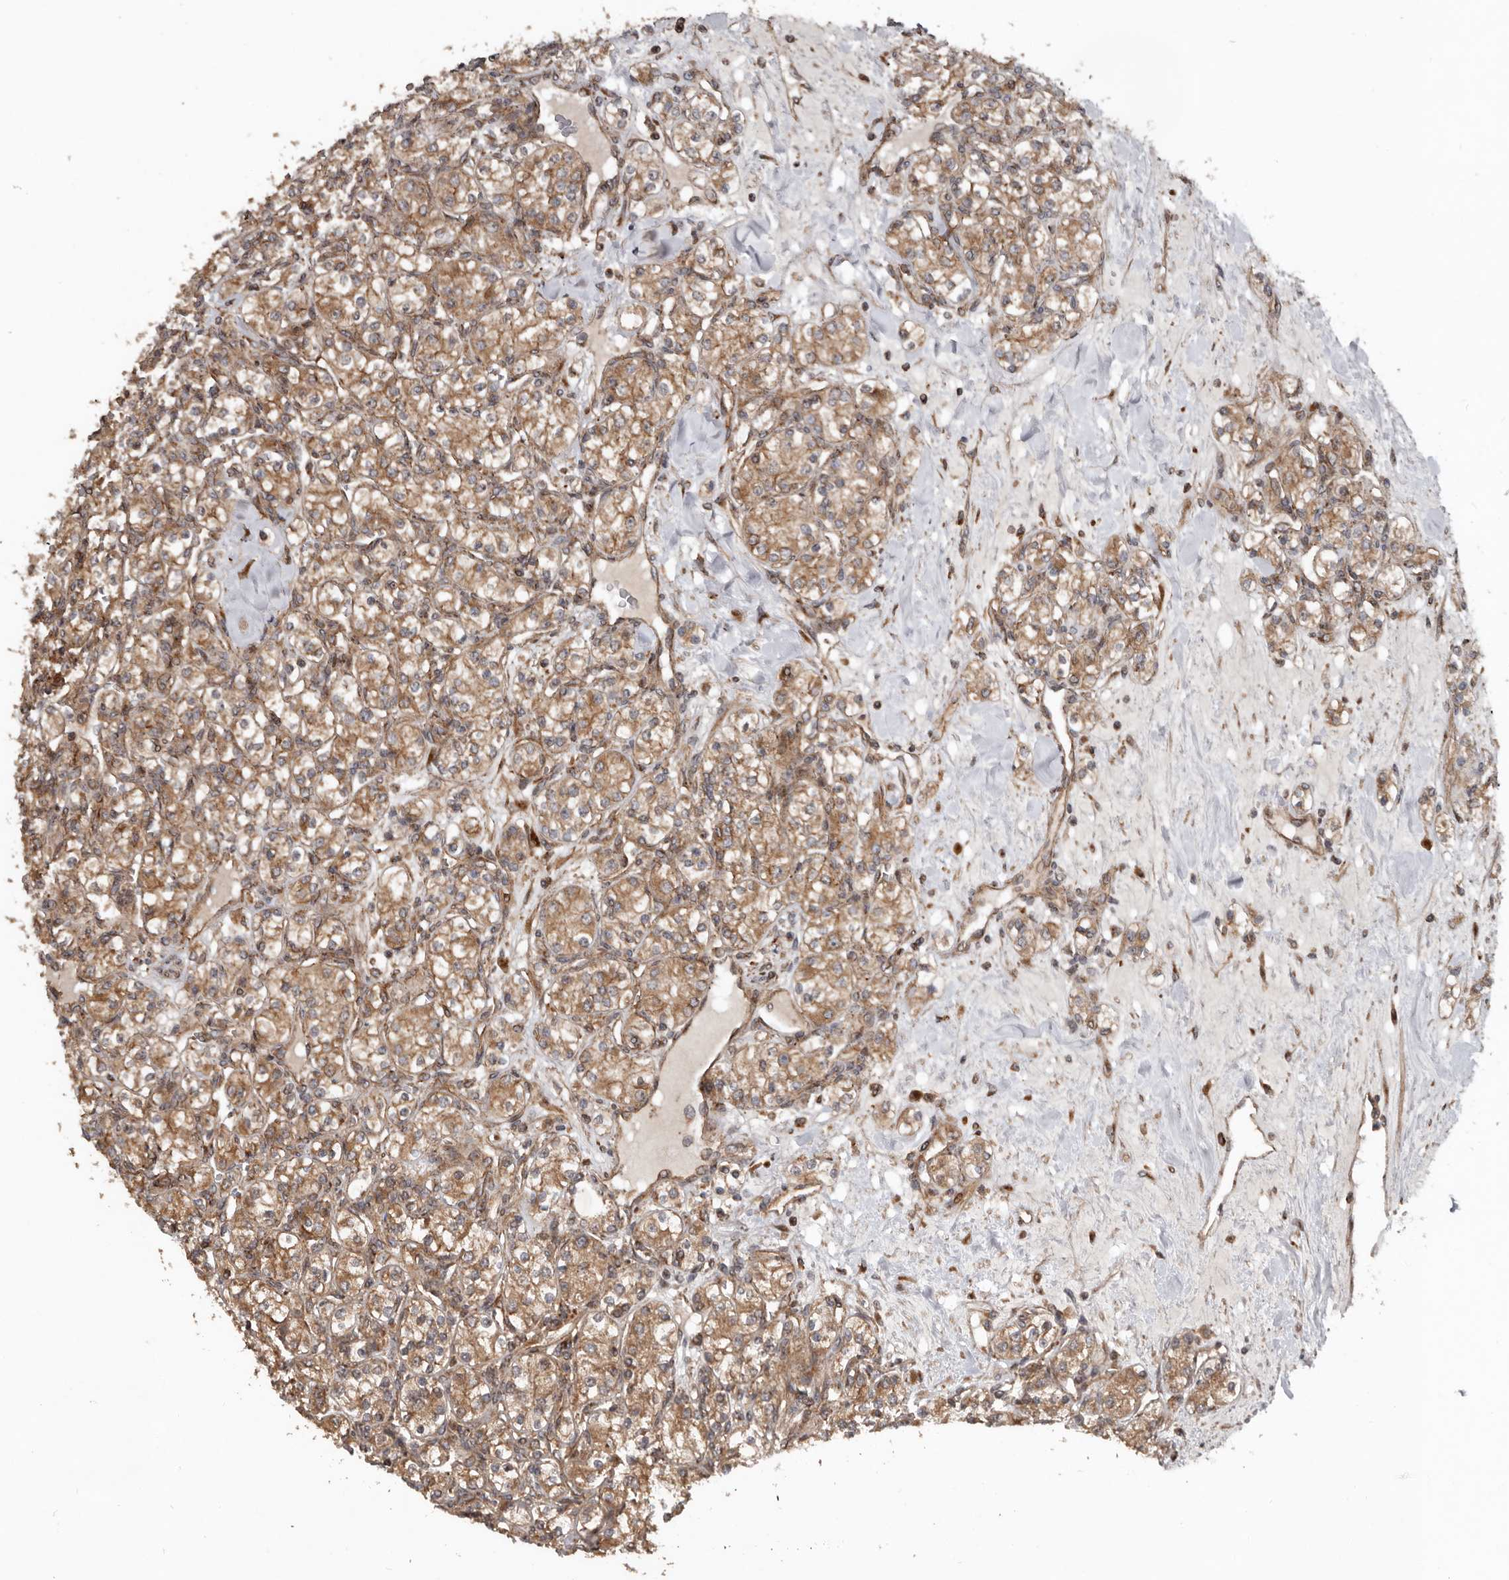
{"staining": {"intensity": "moderate", "quantity": ">75%", "location": "cytoplasmic/membranous"}, "tissue": "renal cancer", "cell_type": "Tumor cells", "image_type": "cancer", "snomed": [{"axis": "morphology", "description": "Adenocarcinoma, NOS"}, {"axis": "topography", "description": "Kidney"}], "caption": "Immunohistochemical staining of human renal adenocarcinoma shows moderate cytoplasmic/membranous protein staining in about >75% of tumor cells. (DAB IHC, brown staining for protein, blue staining for nuclei).", "gene": "CCDC190", "patient": {"sex": "male", "age": 77}}